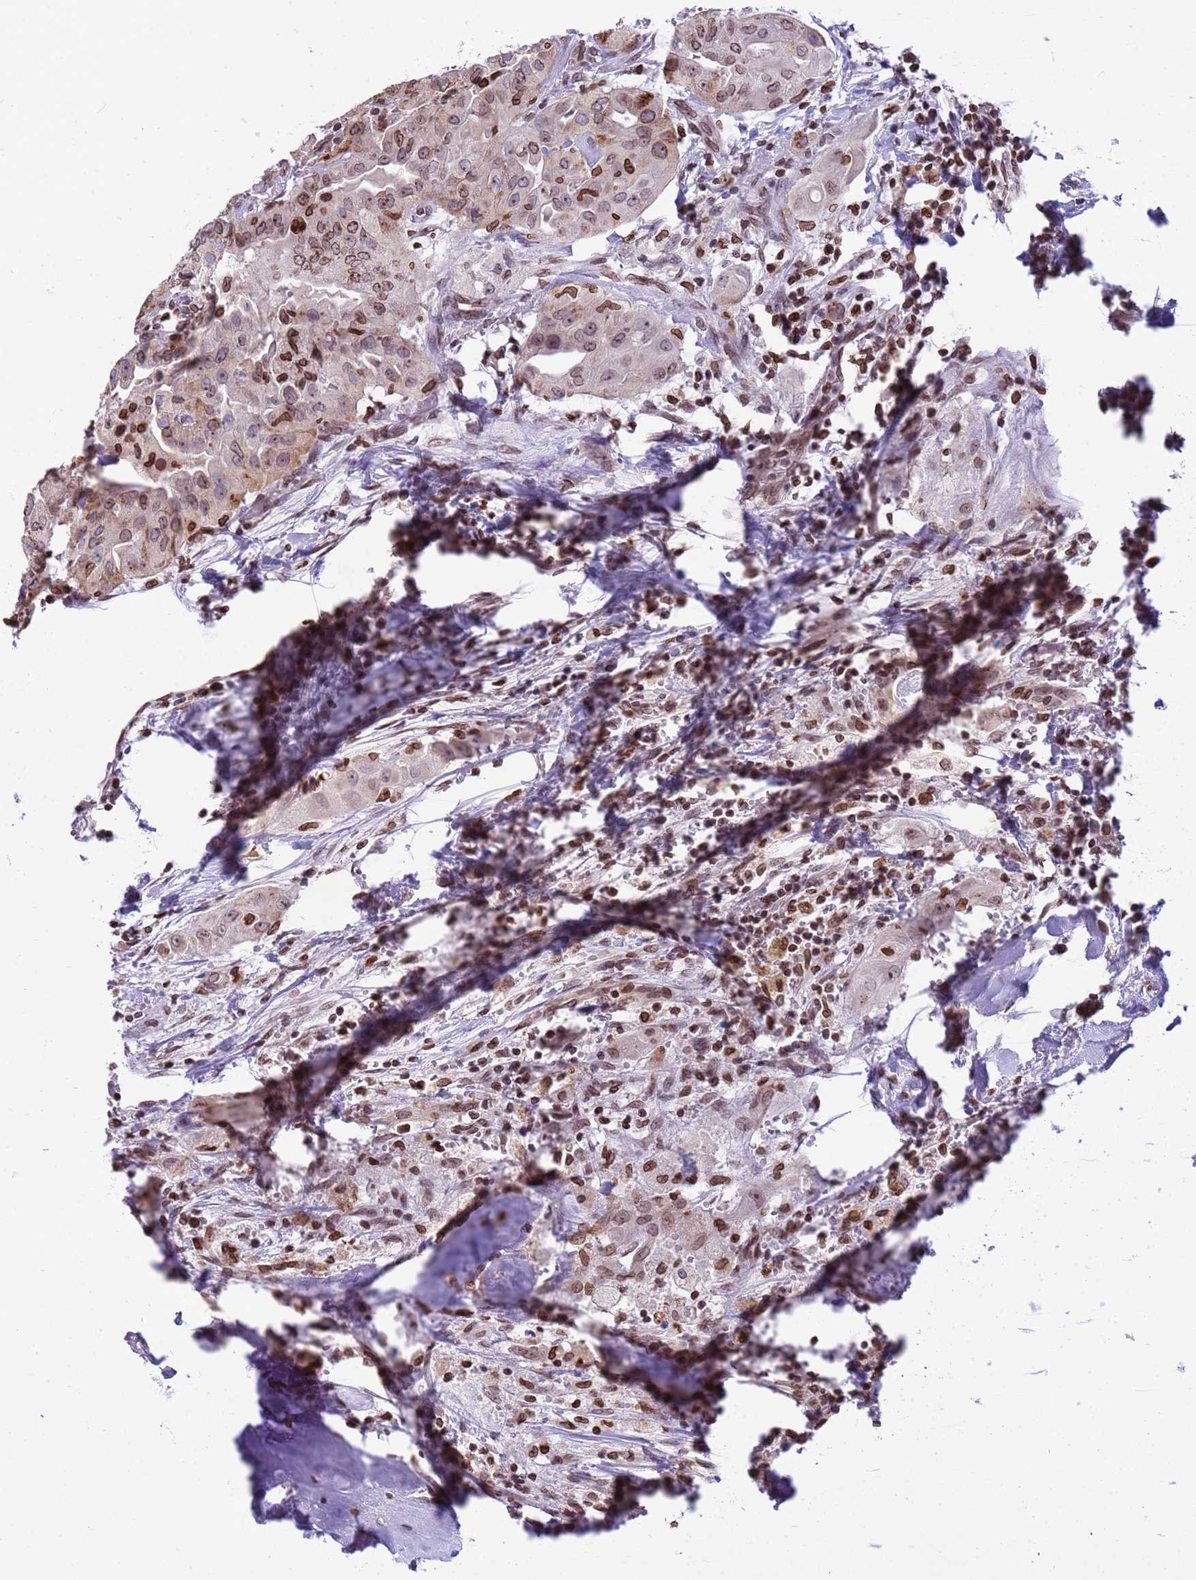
{"staining": {"intensity": "moderate", "quantity": ">75%", "location": "cytoplasmic/membranous,nuclear"}, "tissue": "thyroid cancer", "cell_type": "Tumor cells", "image_type": "cancer", "snomed": [{"axis": "morphology", "description": "Papillary adenocarcinoma, NOS"}, {"axis": "topography", "description": "Thyroid gland"}], "caption": "This image exhibits immunohistochemistry staining of thyroid cancer (papillary adenocarcinoma), with medium moderate cytoplasmic/membranous and nuclear positivity in about >75% of tumor cells.", "gene": "DHX37", "patient": {"sex": "female", "age": 59}}